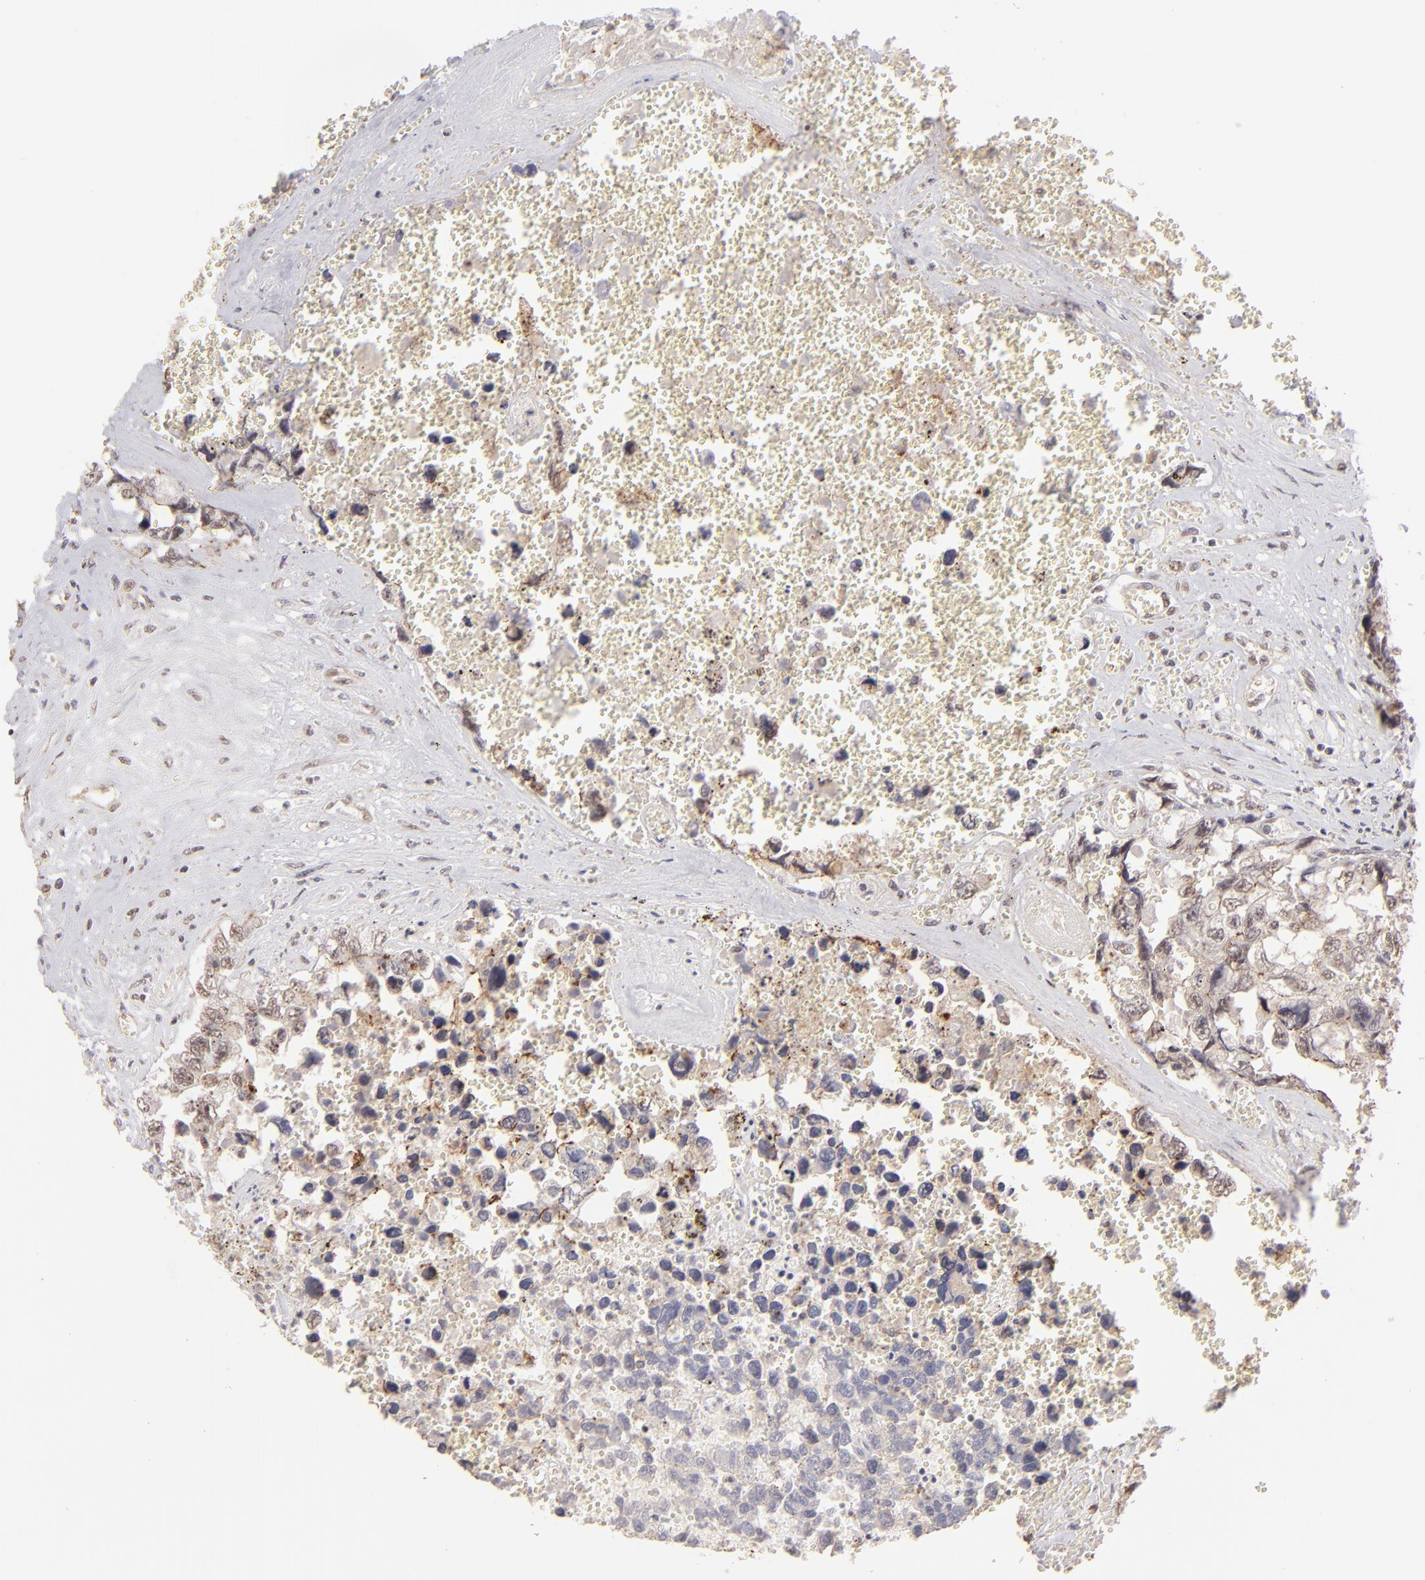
{"staining": {"intensity": "weak", "quantity": "25%-75%", "location": "cytoplasmic/membranous"}, "tissue": "testis cancer", "cell_type": "Tumor cells", "image_type": "cancer", "snomed": [{"axis": "morphology", "description": "Carcinoma, Embryonal, NOS"}, {"axis": "topography", "description": "Testis"}], "caption": "This micrograph shows immunohistochemistry (IHC) staining of human testis cancer, with low weak cytoplasmic/membranous positivity in about 25%-75% of tumor cells.", "gene": "CLDN1", "patient": {"sex": "male", "age": 31}}